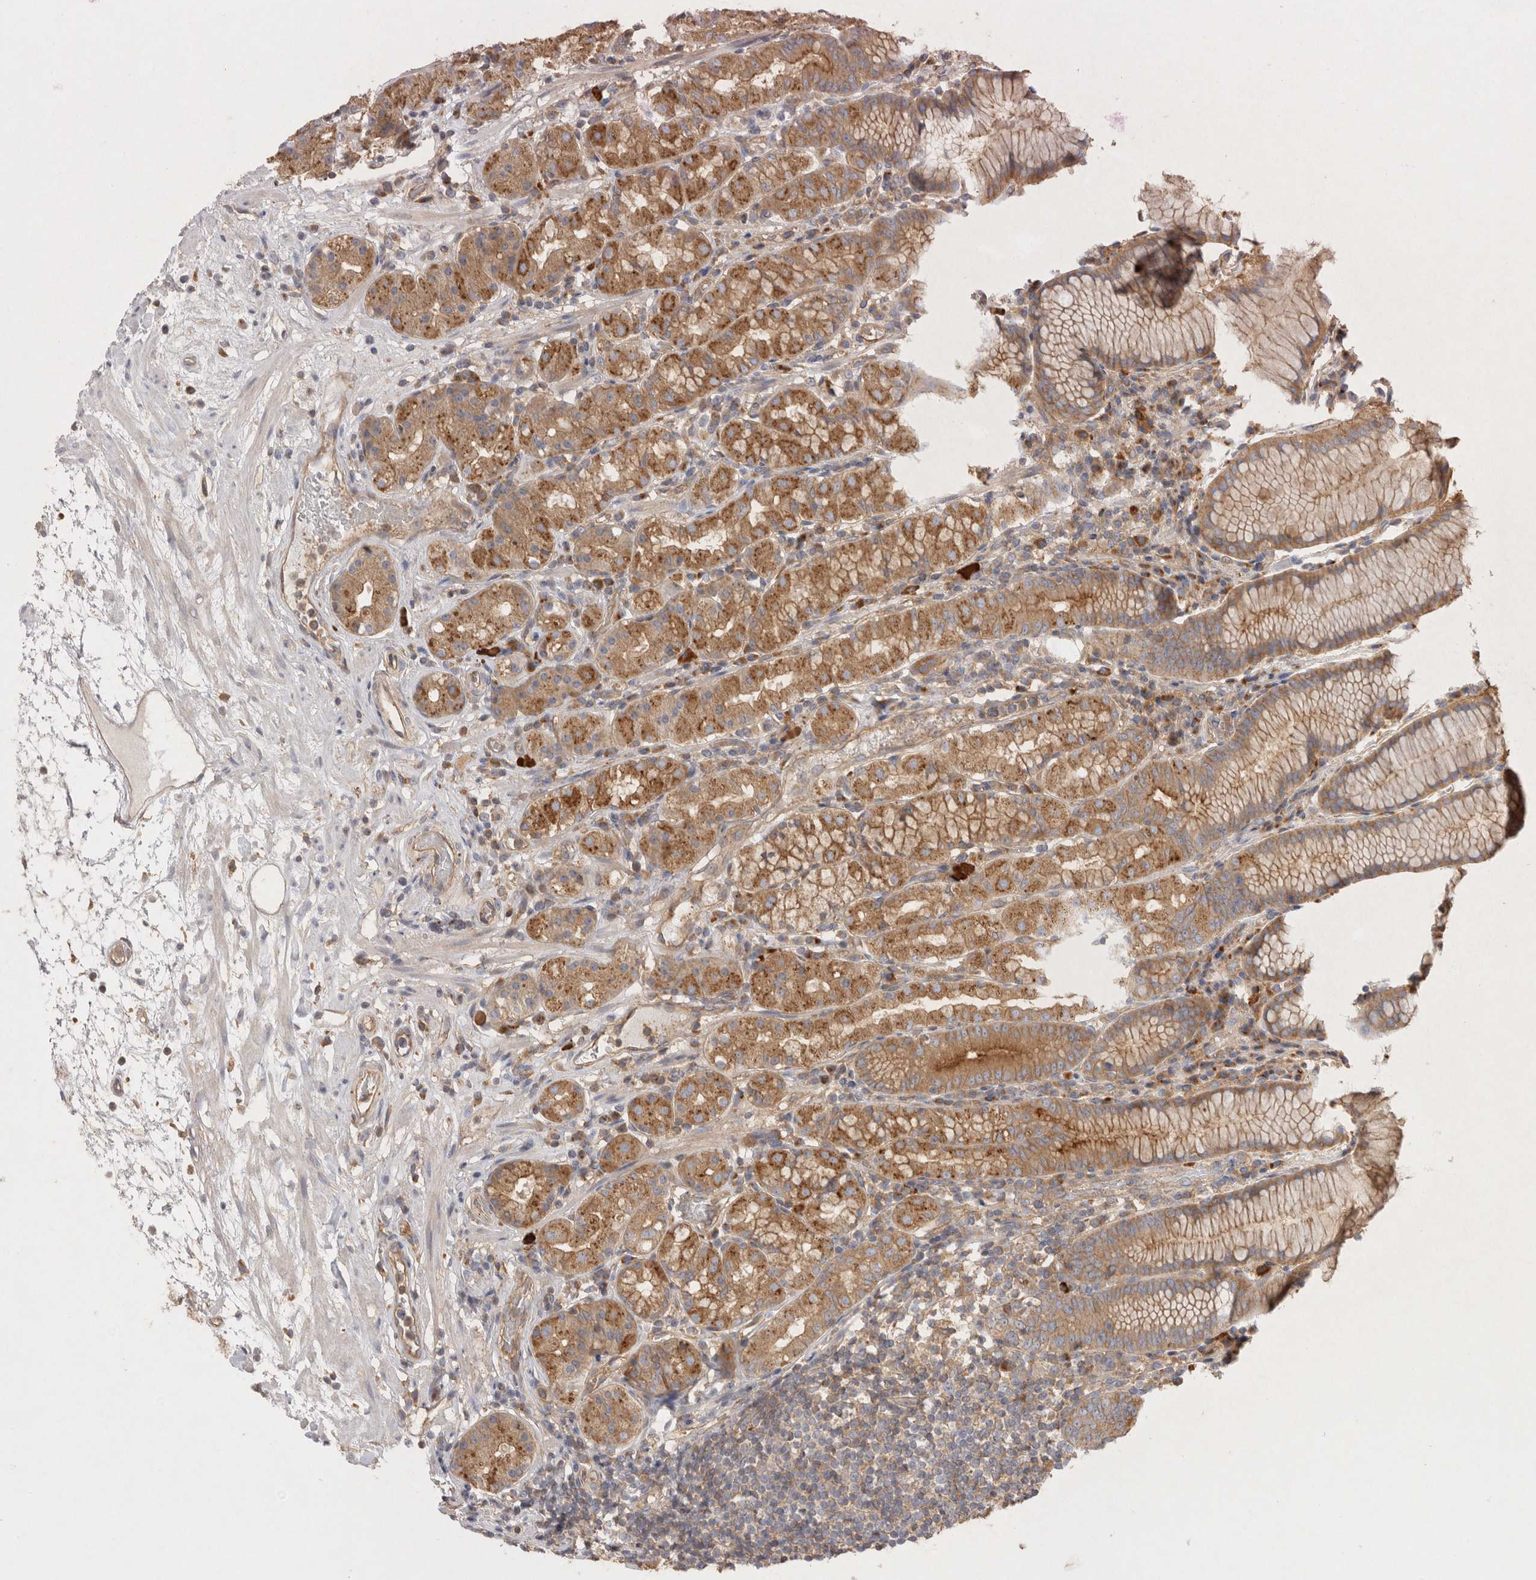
{"staining": {"intensity": "moderate", "quantity": ">75%", "location": "cytoplasmic/membranous"}, "tissue": "stomach", "cell_type": "Glandular cells", "image_type": "normal", "snomed": [{"axis": "morphology", "description": "Normal tissue, NOS"}, {"axis": "topography", "description": "Stomach, lower"}], "caption": "Immunohistochemistry image of unremarkable human stomach stained for a protein (brown), which reveals medium levels of moderate cytoplasmic/membranous expression in about >75% of glandular cells.", "gene": "CHMP6", "patient": {"sex": "female", "age": 56}}